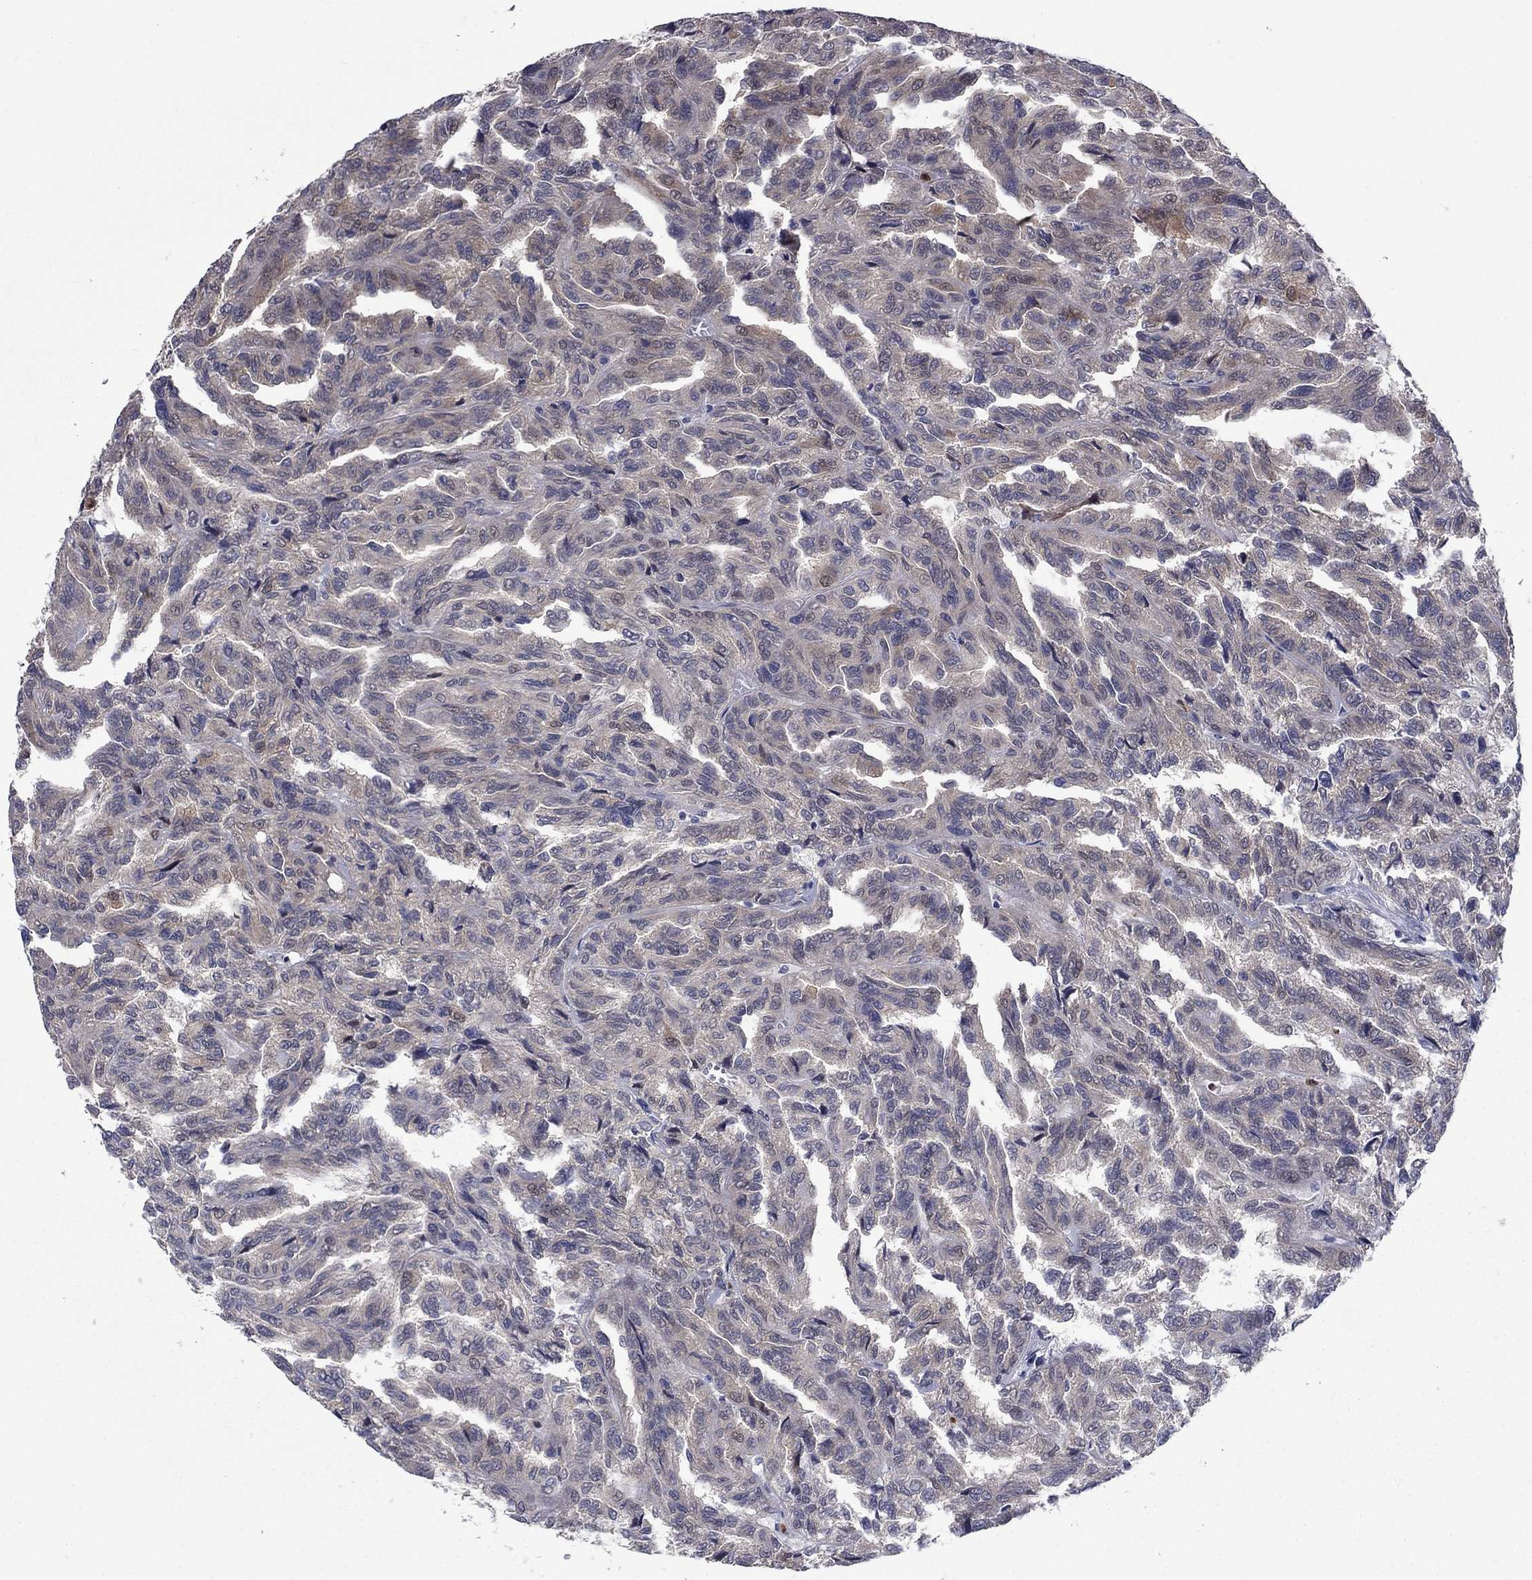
{"staining": {"intensity": "weak", "quantity": "<25%", "location": "cytoplasmic/membranous"}, "tissue": "renal cancer", "cell_type": "Tumor cells", "image_type": "cancer", "snomed": [{"axis": "morphology", "description": "Adenocarcinoma, NOS"}, {"axis": "topography", "description": "Kidney"}], "caption": "A histopathology image of human renal adenocarcinoma is negative for staining in tumor cells.", "gene": "MSRB1", "patient": {"sex": "male", "age": 79}}